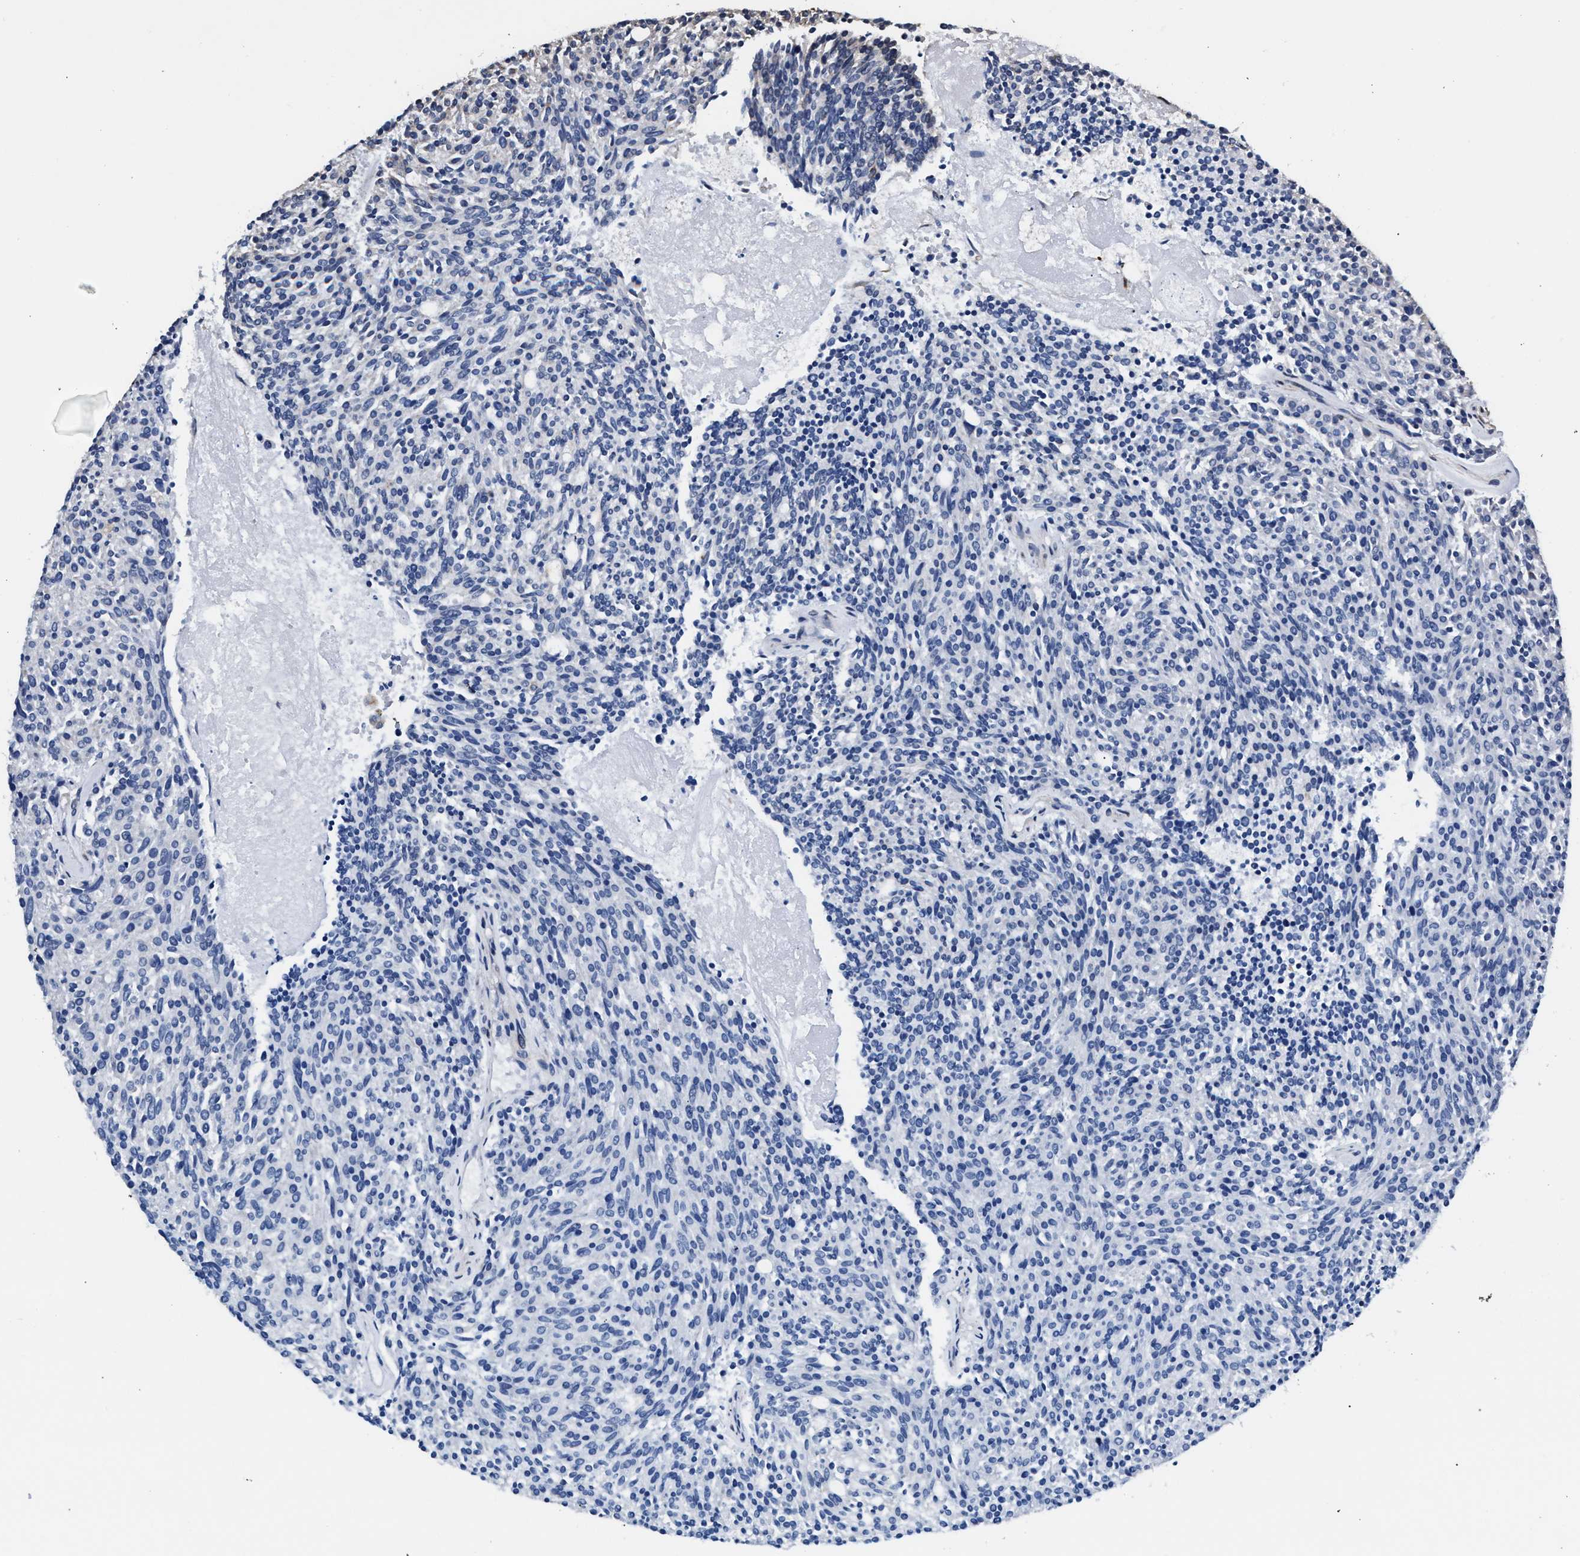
{"staining": {"intensity": "negative", "quantity": "none", "location": "none"}, "tissue": "carcinoid", "cell_type": "Tumor cells", "image_type": "cancer", "snomed": [{"axis": "morphology", "description": "Carcinoid, malignant, NOS"}, {"axis": "topography", "description": "Pancreas"}], "caption": "Carcinoid (malignant) was stained to show a protein in brown. There is no significant positivity in tumor cells.", "gene": "LASP1", "patient": {"sex": "female", "age": 54}}